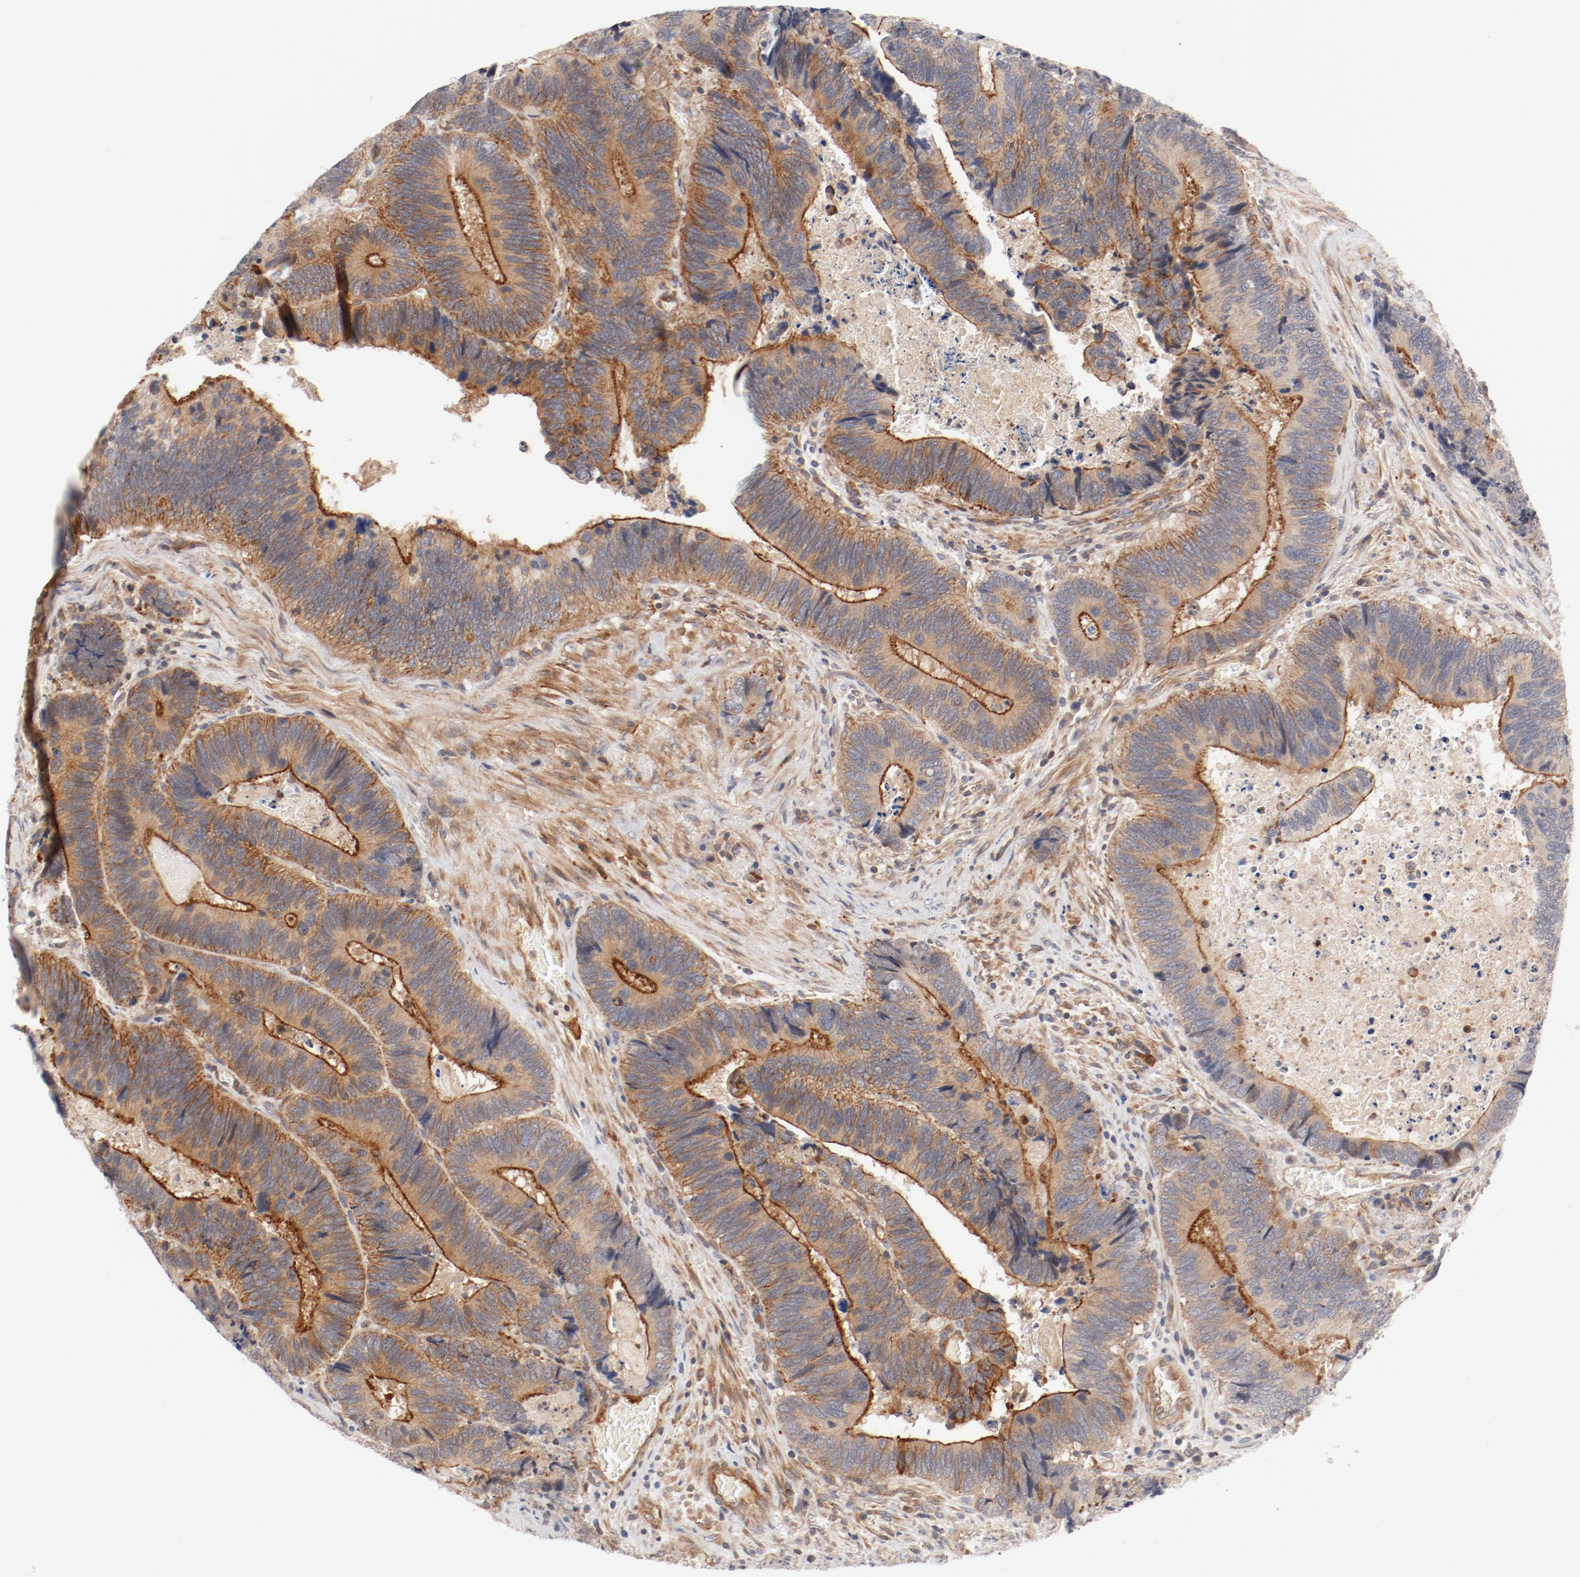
{"staining": {"intensity": "moderate", "quantity": "25%-75%", "location": "cytoplasmic/membranous"}, "tissue": "colorectal cancer", "cell_type": "Tumor cells", "image_type": "cancer", "snomed": [{"axis": "morphology", "description": "Adenocarcinoma, NOS"}, {"axis": "topography", "description": "Colon"}], "caption": "An image showing moderate cytoplasmic/membranous staining in approximately 25%-75% of tumor cells in colorectal adenocarcinoma, as visualized by brown immunohistochemical staining.", "gene": "ZNF267", "patient": {"sex": "male", "age": 72}}